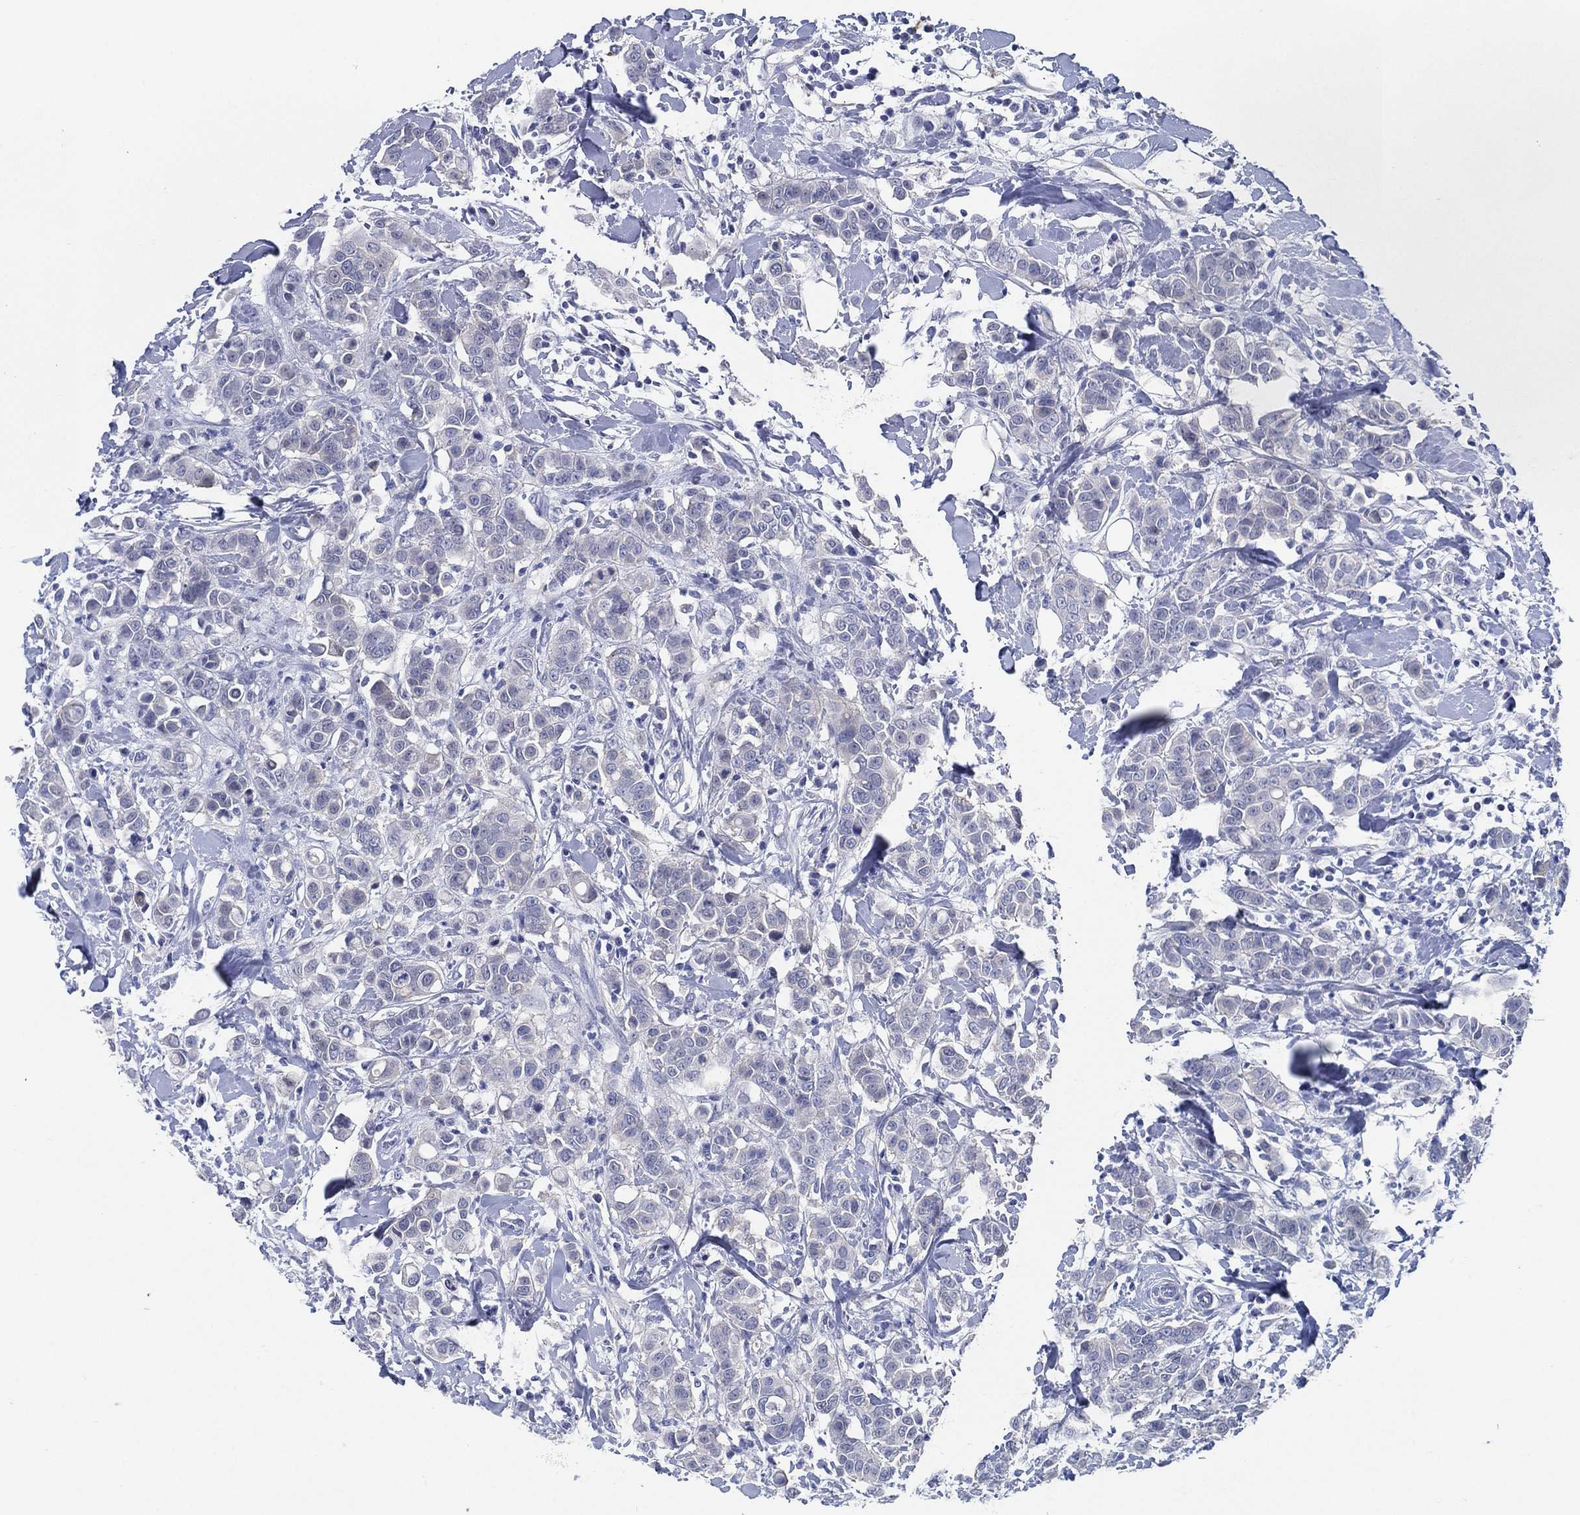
{"staining": {"intensity": "negative", "quantity": "none", "location": "none"}, "tissue": "breast cancer", "cell_type": "Tumor cells", "image_type": "cancer", "snomed": [{"axis": "morphology", "description": "Duct carcinoma"}, {"axis": "topography", "description": "Breast"}], "caption": "A high-resolution histopathology image shows immunohistochemistry (IHC) staining of breast cancer, which shows no significant expression in tumor cells.", "gene": "C5orf46", "patient": {"sex": "female", "age": 27}}